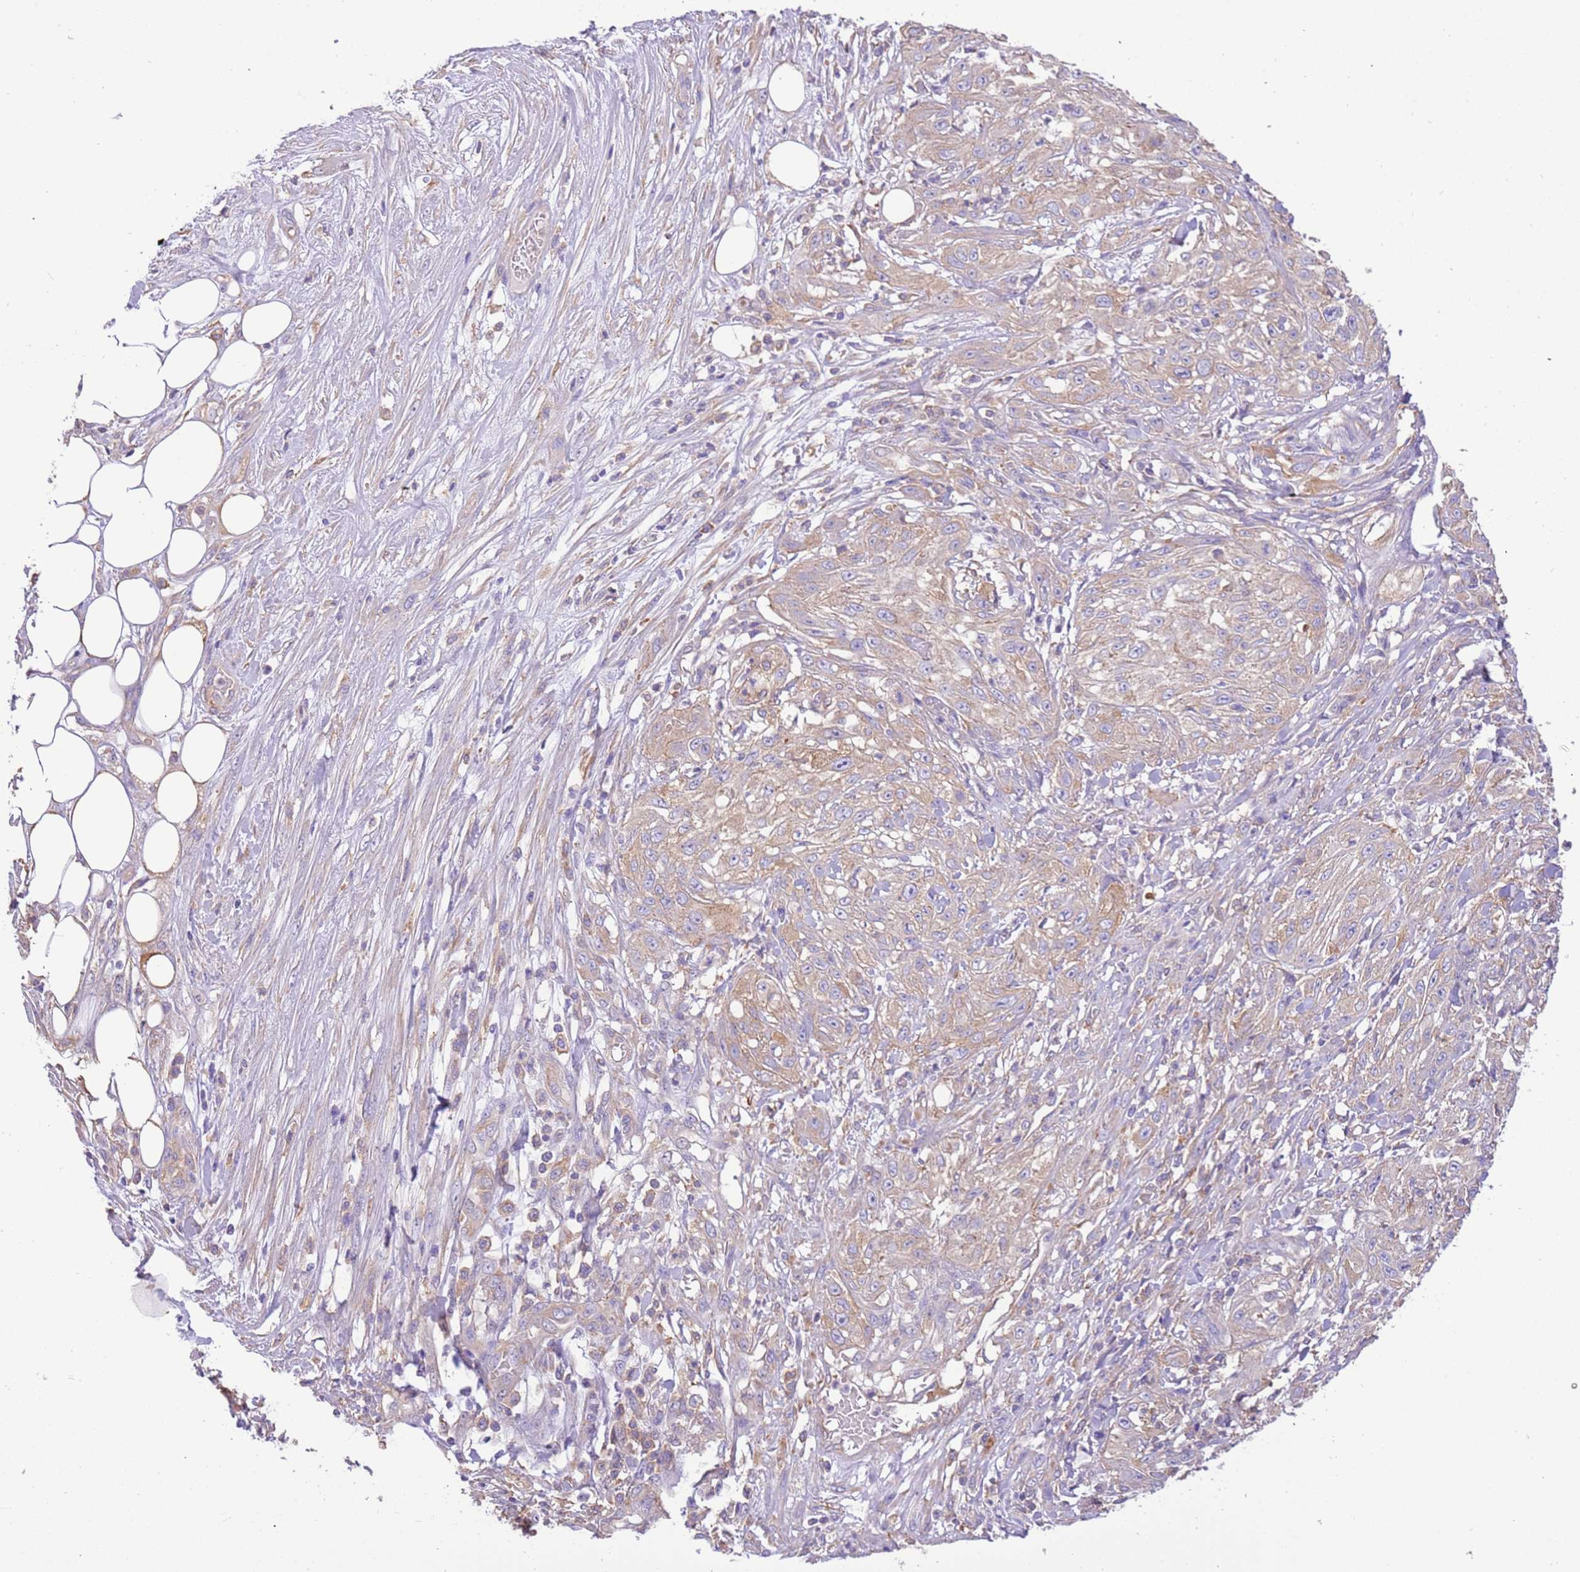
{"staining": {"intensity": "weak", "quantity": "<25%", "location": "cytoplasmic/membranous"}, "tissue": "skin cancer", "cell_type": "Tumor cells", "image_type": "cancer", "snomed": [{"axis": "morphology", "description": "Squamous cell carcinoma, NOS"}, {"axis": "morphology", "description": "Squamous cell carcinoma, metastatic, NOS"}, {"axis": "topography", "description": "Skin"}, {"axis": "topography", "description": "Lymph node"}], "caption": "Immunohistochemistry (IHC) of human skin cancer displays no staining in tumor cells. Brightfield microscopy of IHC stained with DAB (brown) and hematoxylin (blue), captured at high magnification.", "gene": "NAALADL1", "patient": {"sex": "male", "age": 75}}